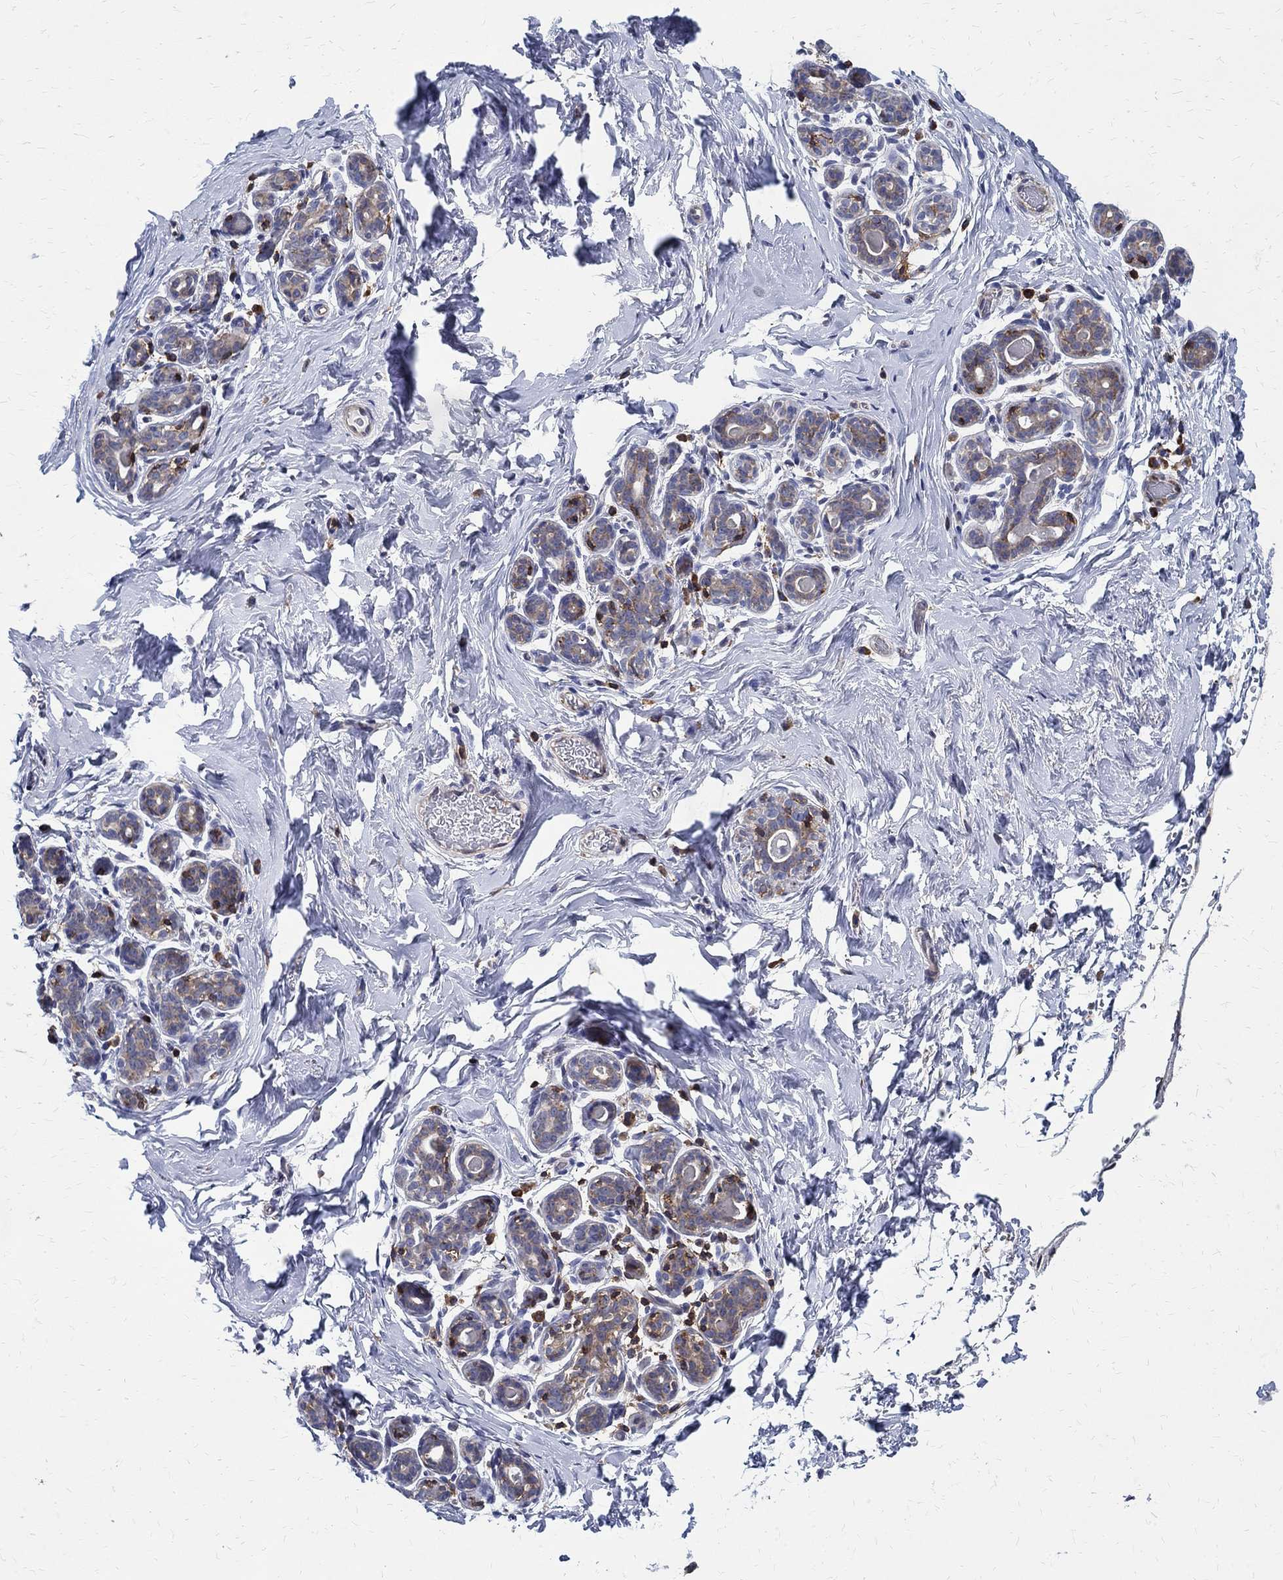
{"staining": {"intensity": "negative", "quantity": "none", "location": "none"}, "tissue": "breast", "cell_type": "Adipocytes", "image_type": "normal", "snomed": [{"axis": "morphology", "description": "Normal tissue, NOS"}, {"axis": "topography", "description": "Skin"}, {"axis": "topography", "description": "Breast"}], "caption": "This photomicrograph is of benign breast stained with immunohistochemistry (IHC) to label a protein in brown with the nuclei are counter-stained blue. There is no expression in adipocytes. Nuclei are stained in blue.", "gene": "AGAP2", "patient": {"sex": "female", "age": 43}}